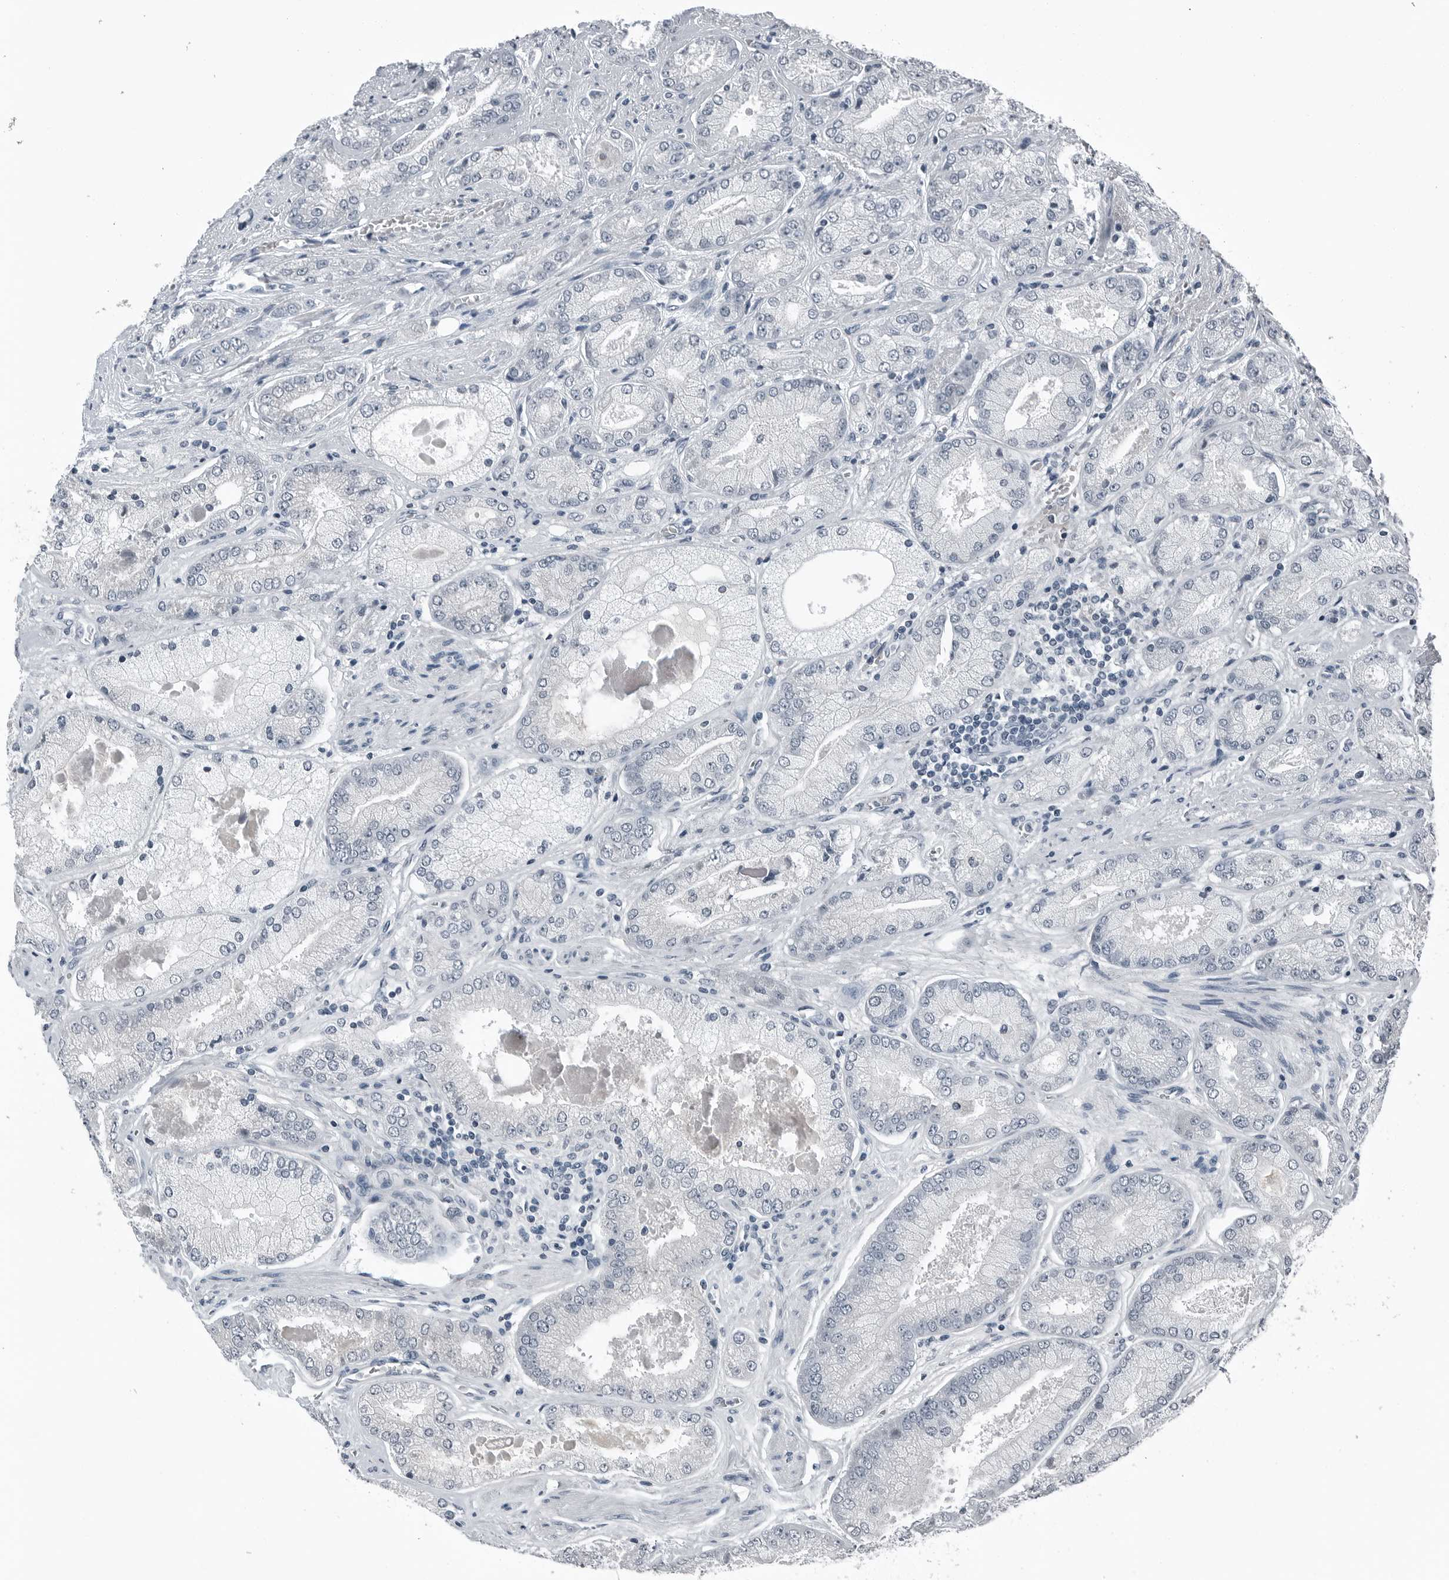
{"staining": {"intensity": "negative", "quantity": "none", "location": "none"}, "tissue": "prostate cancer", "cell_type": "Tumor cells", "image_type": "cancer", "snomed": [{"axis": "morphology", "description": "Adenocarcinoma, High grade"}, {"axis": "topography", "description": "Prostate"}], "caption": "An immunohistochemistry histopathology image of prostate high-grade adenocarcinoma is shown. There is no staining in tumor cells of prostate high-grade adenocarcinoma.", "gene": "SPINK1", "patient": {"sex": "male", "age": 58}}